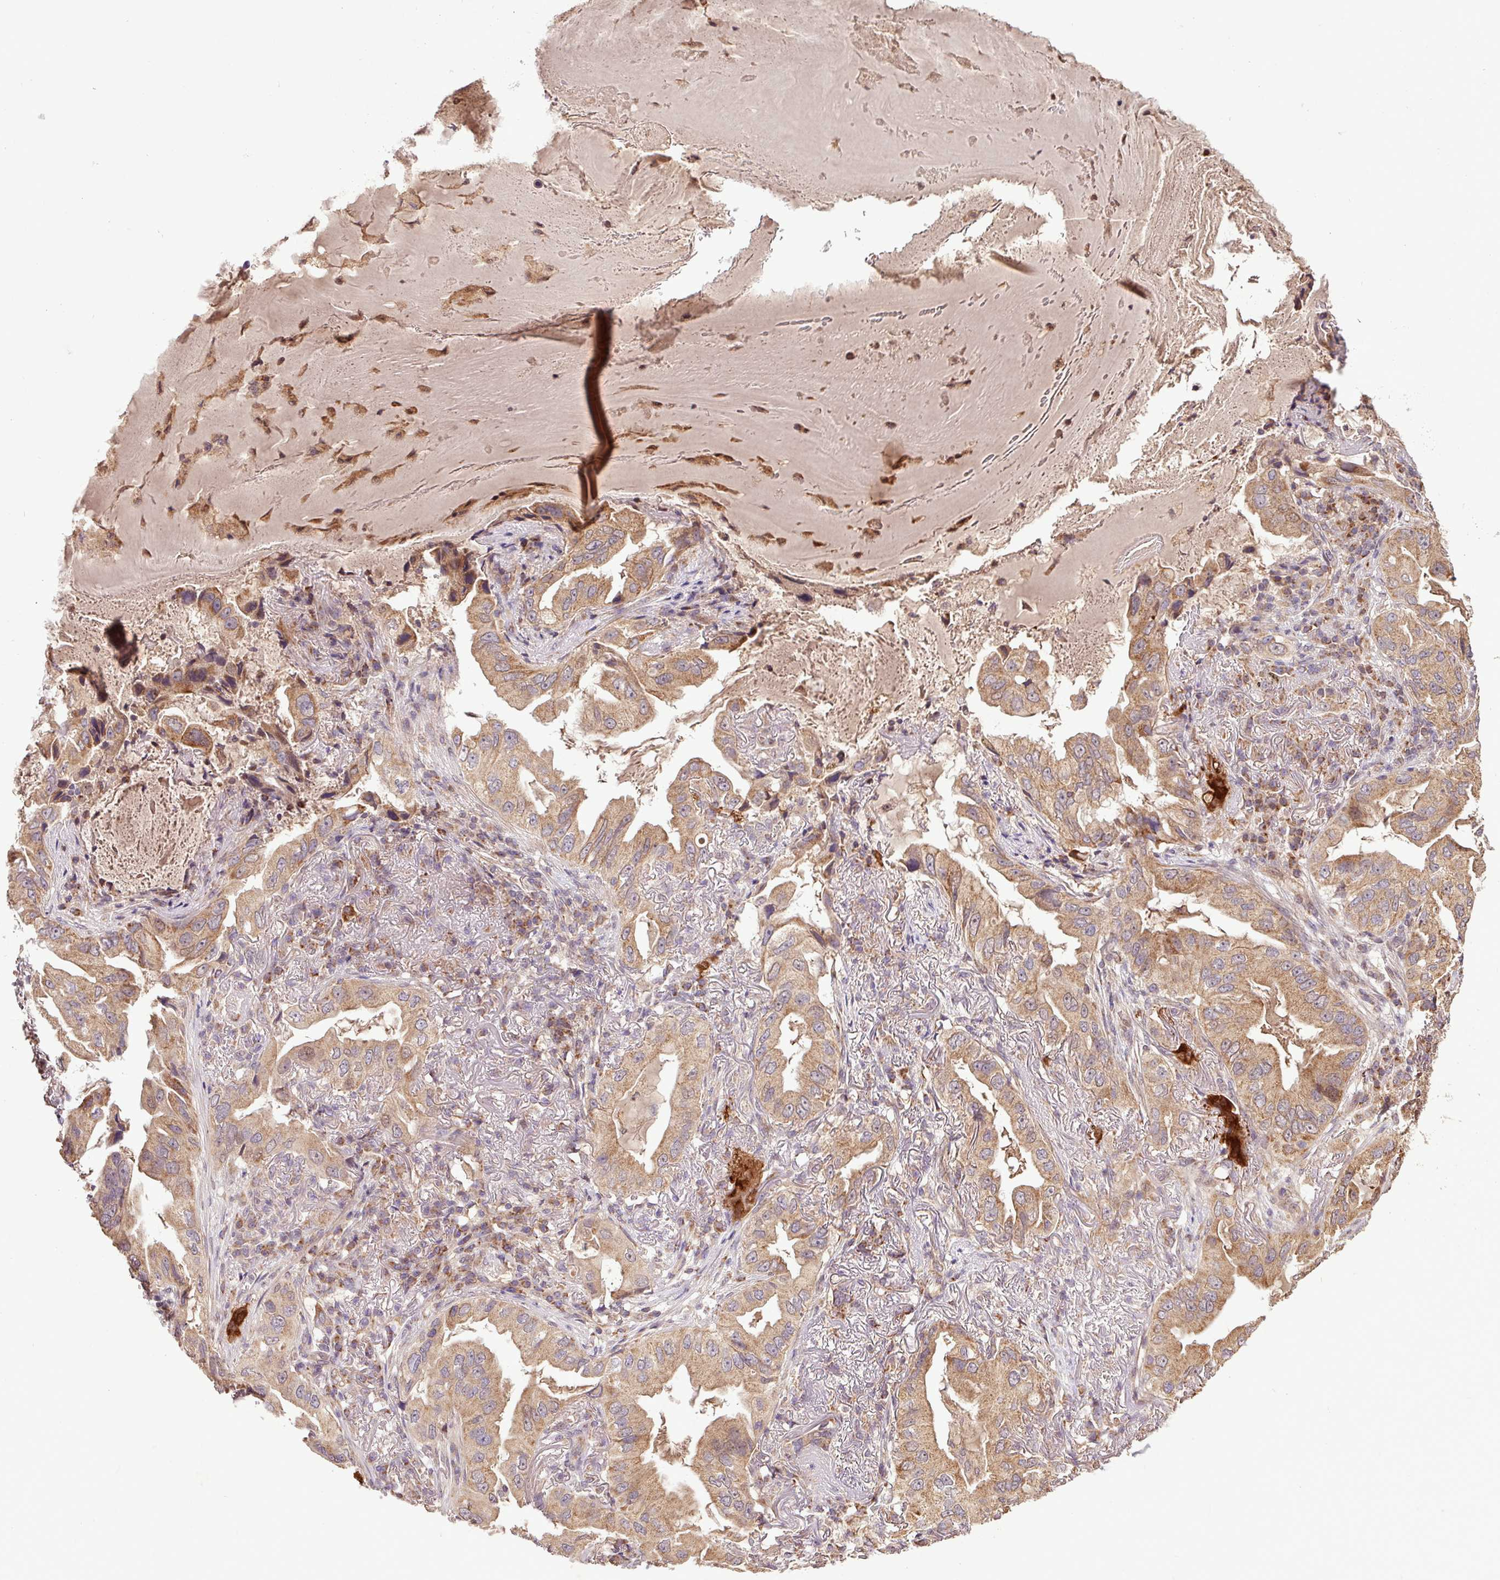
{"staining": {"intensity": "moderate", "quantity": ">75%", "location": "cytoplasmic/membranous"}, "tissue": "lung cancer", "cell_type": "Tumor cells", "image_type": "cancer", "snomed": [{"axis": "morphology", "description": "Adenocarcinoma, NOS"}, {"axis": "topography", "description": "Lung"}], "caption": "An image of human lung cancer stained for a protein demonstrates moderate cytoplasmic/membranous brown staining in tumor cells.", "gene": "YPEL3", "patient": {"sex": "female", "age": 69}}